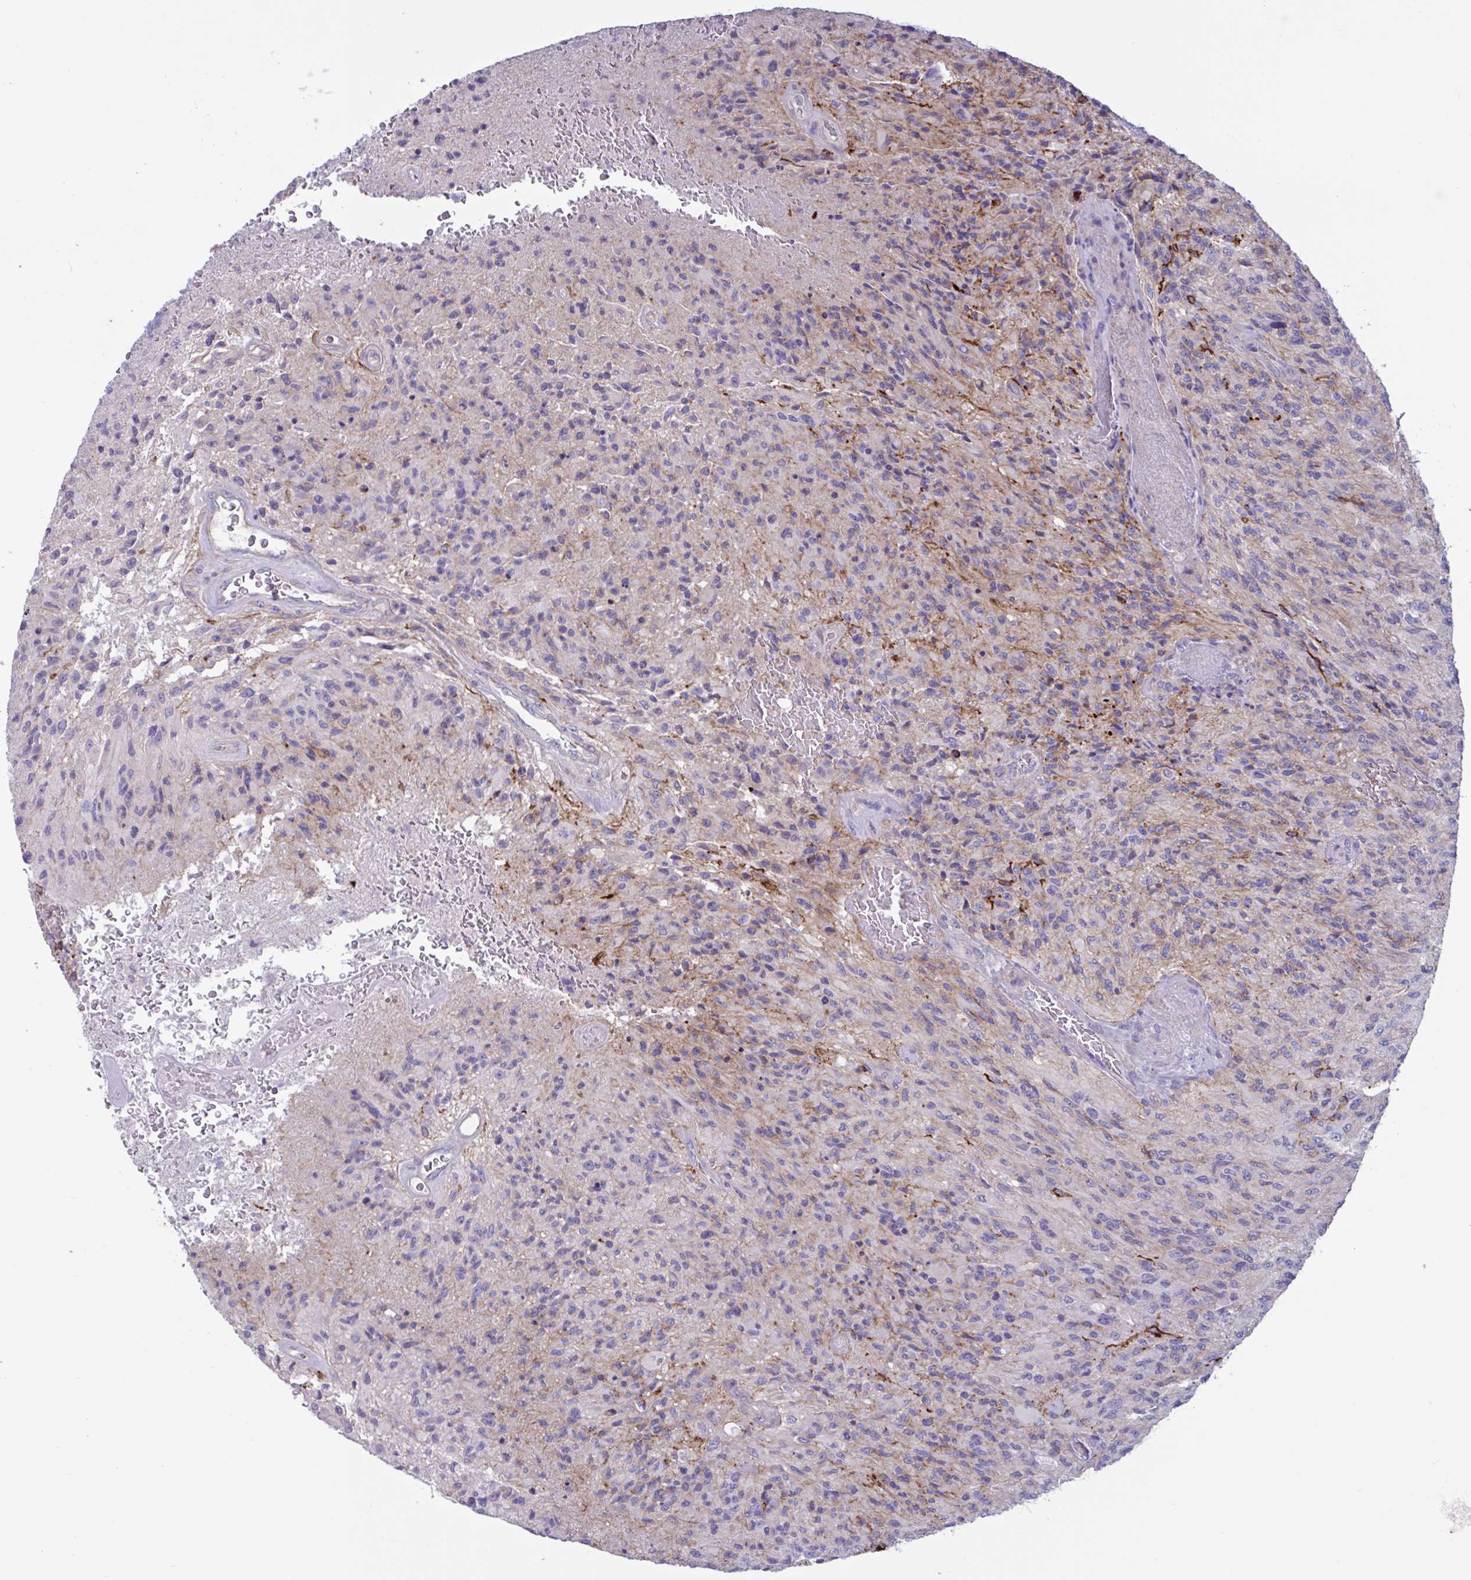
{"staining": {"intensity": "negative", "quantity": "none", "location": "none"}, "tissue": "glioma", "cell_type": "Tumor cells", "image_type": "cancer", "snomed": [{"axis": "morphology", "description": "Normal tissue, NOS"}, {"axis": "morphology", "description": "Glioma, malignant, High grade"}, {"axis": "topography", "description": "Cerebral cortex"}], "caption": "Human high-grade glioma (malignant) stained for a protein using immunohistochemistry (IHC) displays no expression in tumor cells.", "gene": "SLC66A1", "patient": {"sex": "male", "age": 56}}